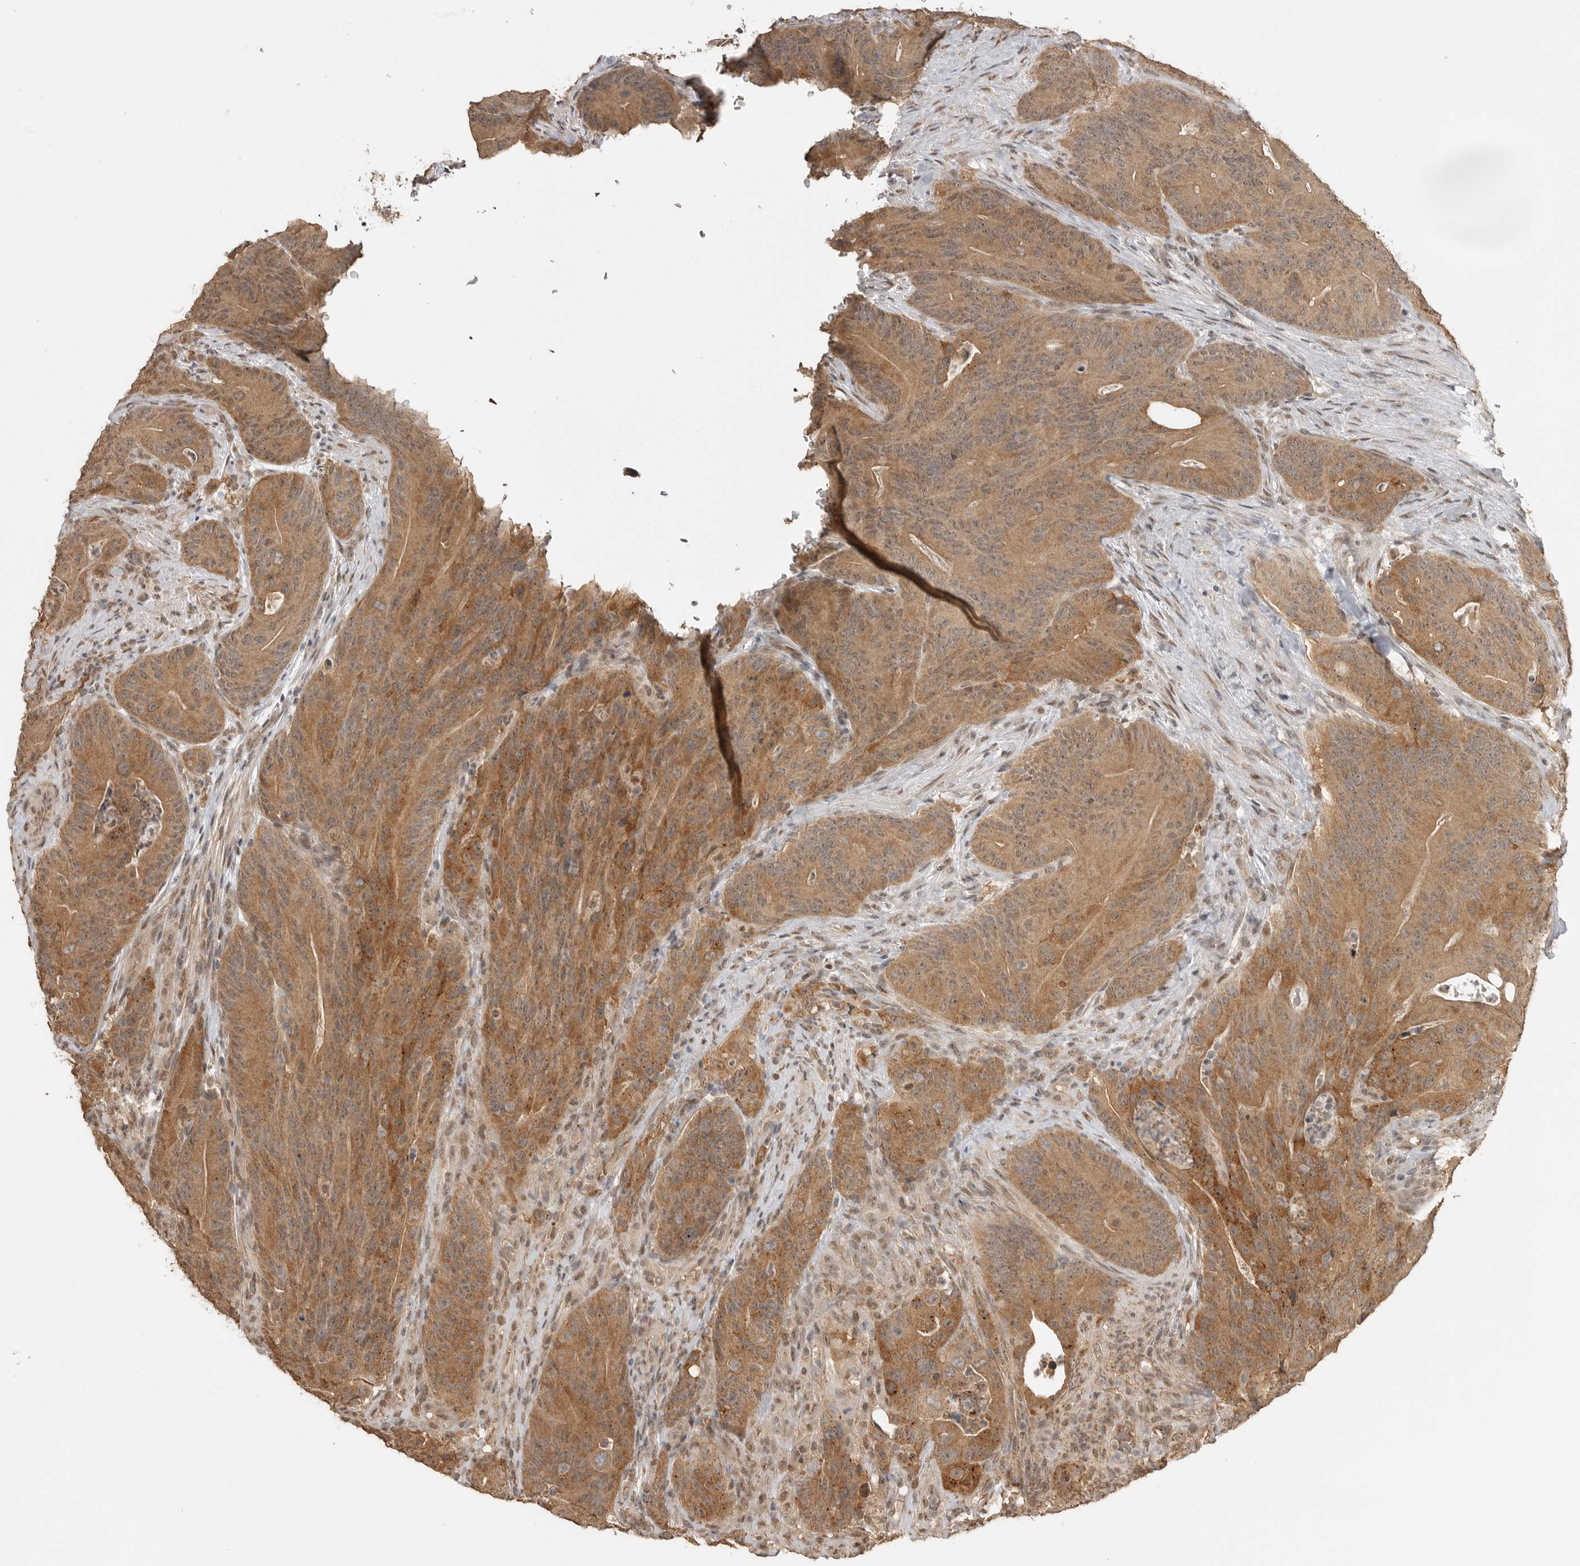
{"staining": {"intensity": "moderate", "quantity": ">75%", "location": "cytoplasmic/membranous"}, "tissue": "colorectal cancer", "cell_type": "Tumor cells", "image_type": "cancer", "snomed": [{"axis": "morphology", "description": "Normal tissue, NOS"}, {"axis": "topography", "description": "Colon"}], "caption": "High-magnification brightfield microscopy of colorectal cancer stained with DAB (3,3'-diaminobenzidine) (brown) and counterstained with hematoxylin (blue). tumor cells exhibit moderate cytoplasmic/membranous positivity is appreciated in about>75% of cells.", "gene": "ASPSCR1", "patient": {"sex": "female", "age": 82}}